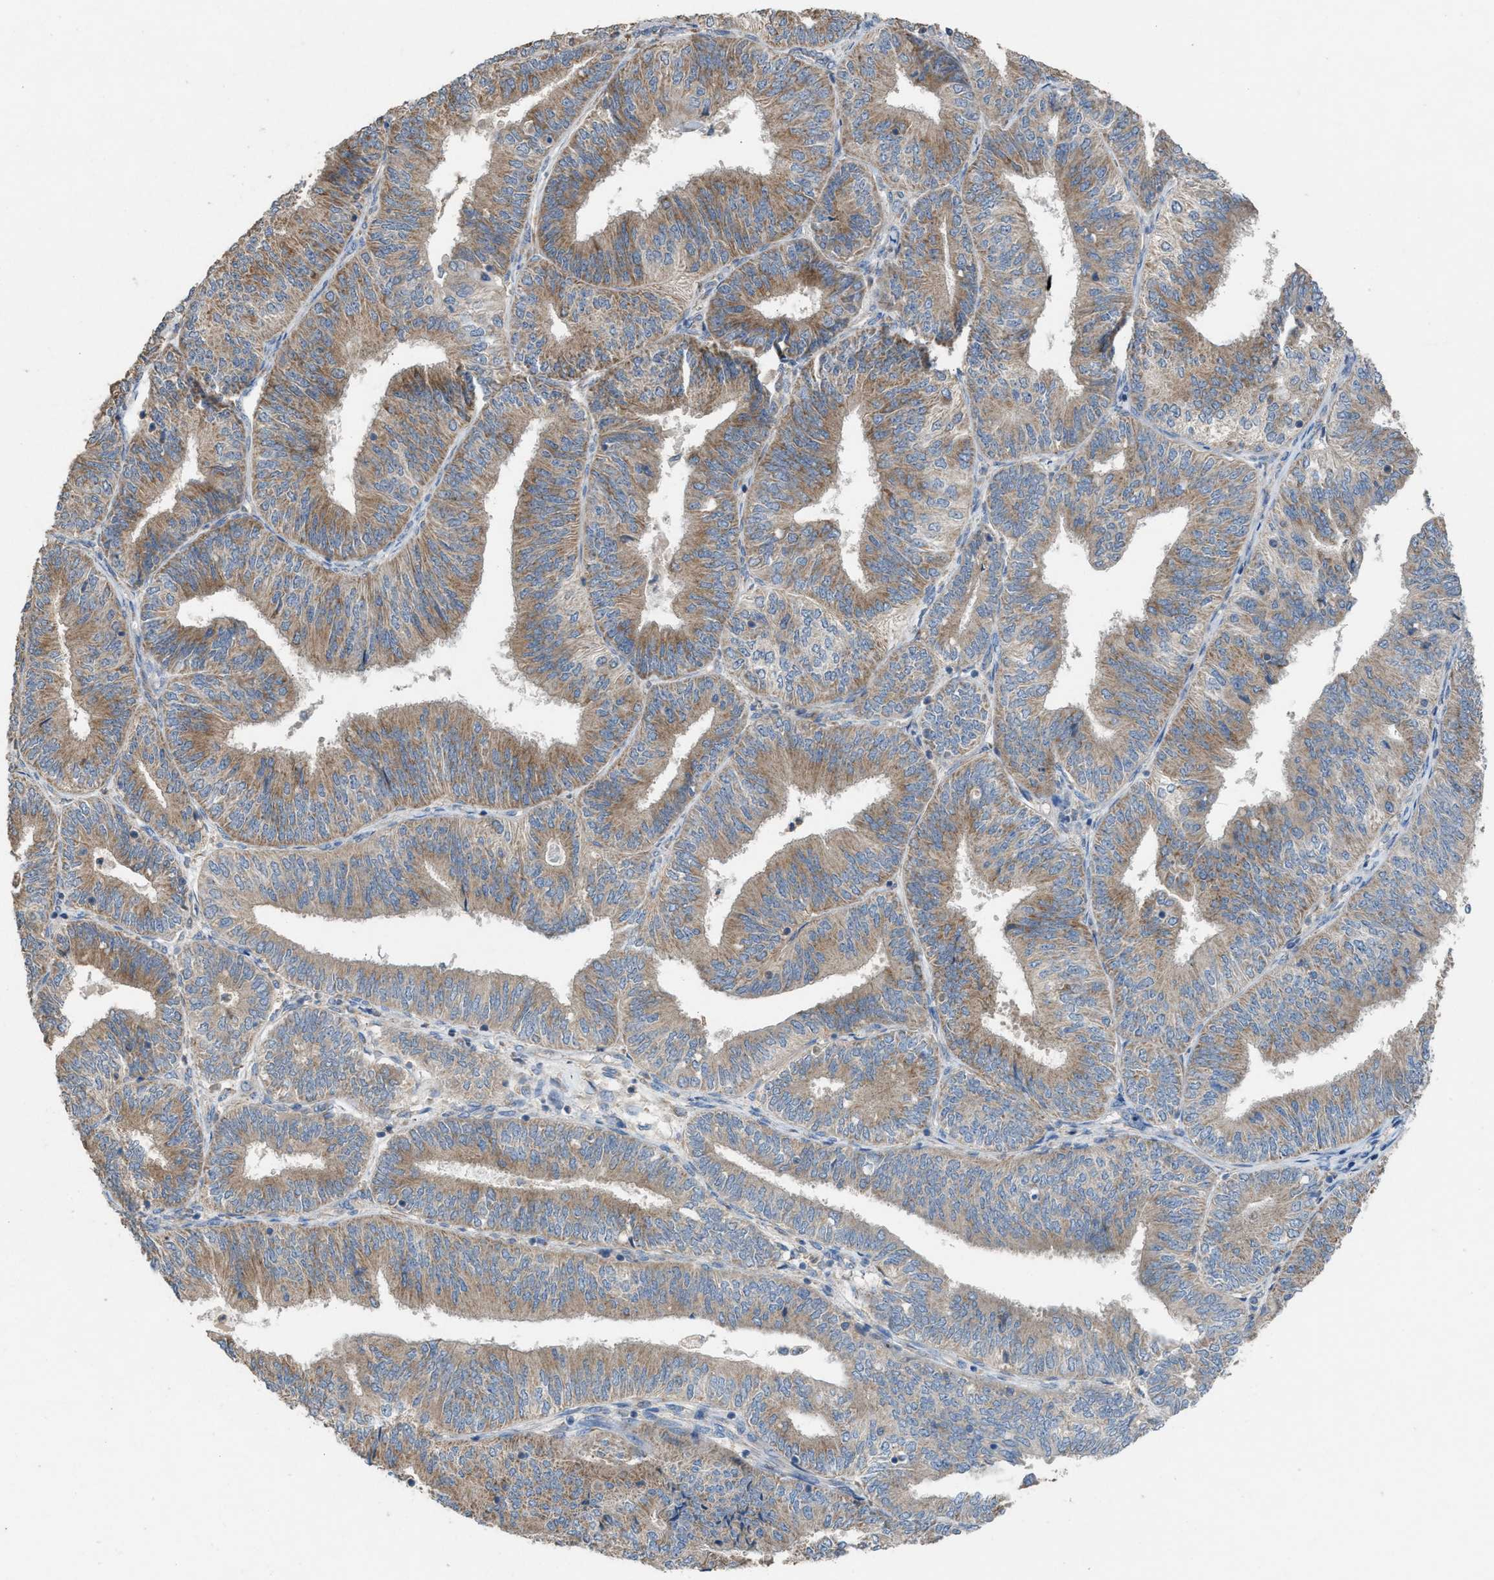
{"staining": {"intensity": "moderate", "quantity": ">75%", "location": "cytoplasmic/membranous"}, "tissue": "endometrial cancer", "cell_type": "Tumor cells", "image_type": "cancer", "snomed": [{"axis": "morphology", "description": "Adenocarcinoma, NOS"}, {"axis": "topography", "description": "Endometrium"}], "caption": "Protein staining exhibits moderate cytoplasmic/membranous staining in about >75% of tumor cells in endometrial cancer.", "gene": "TPK1", "patient": {"sex": "female", "age": 58}}